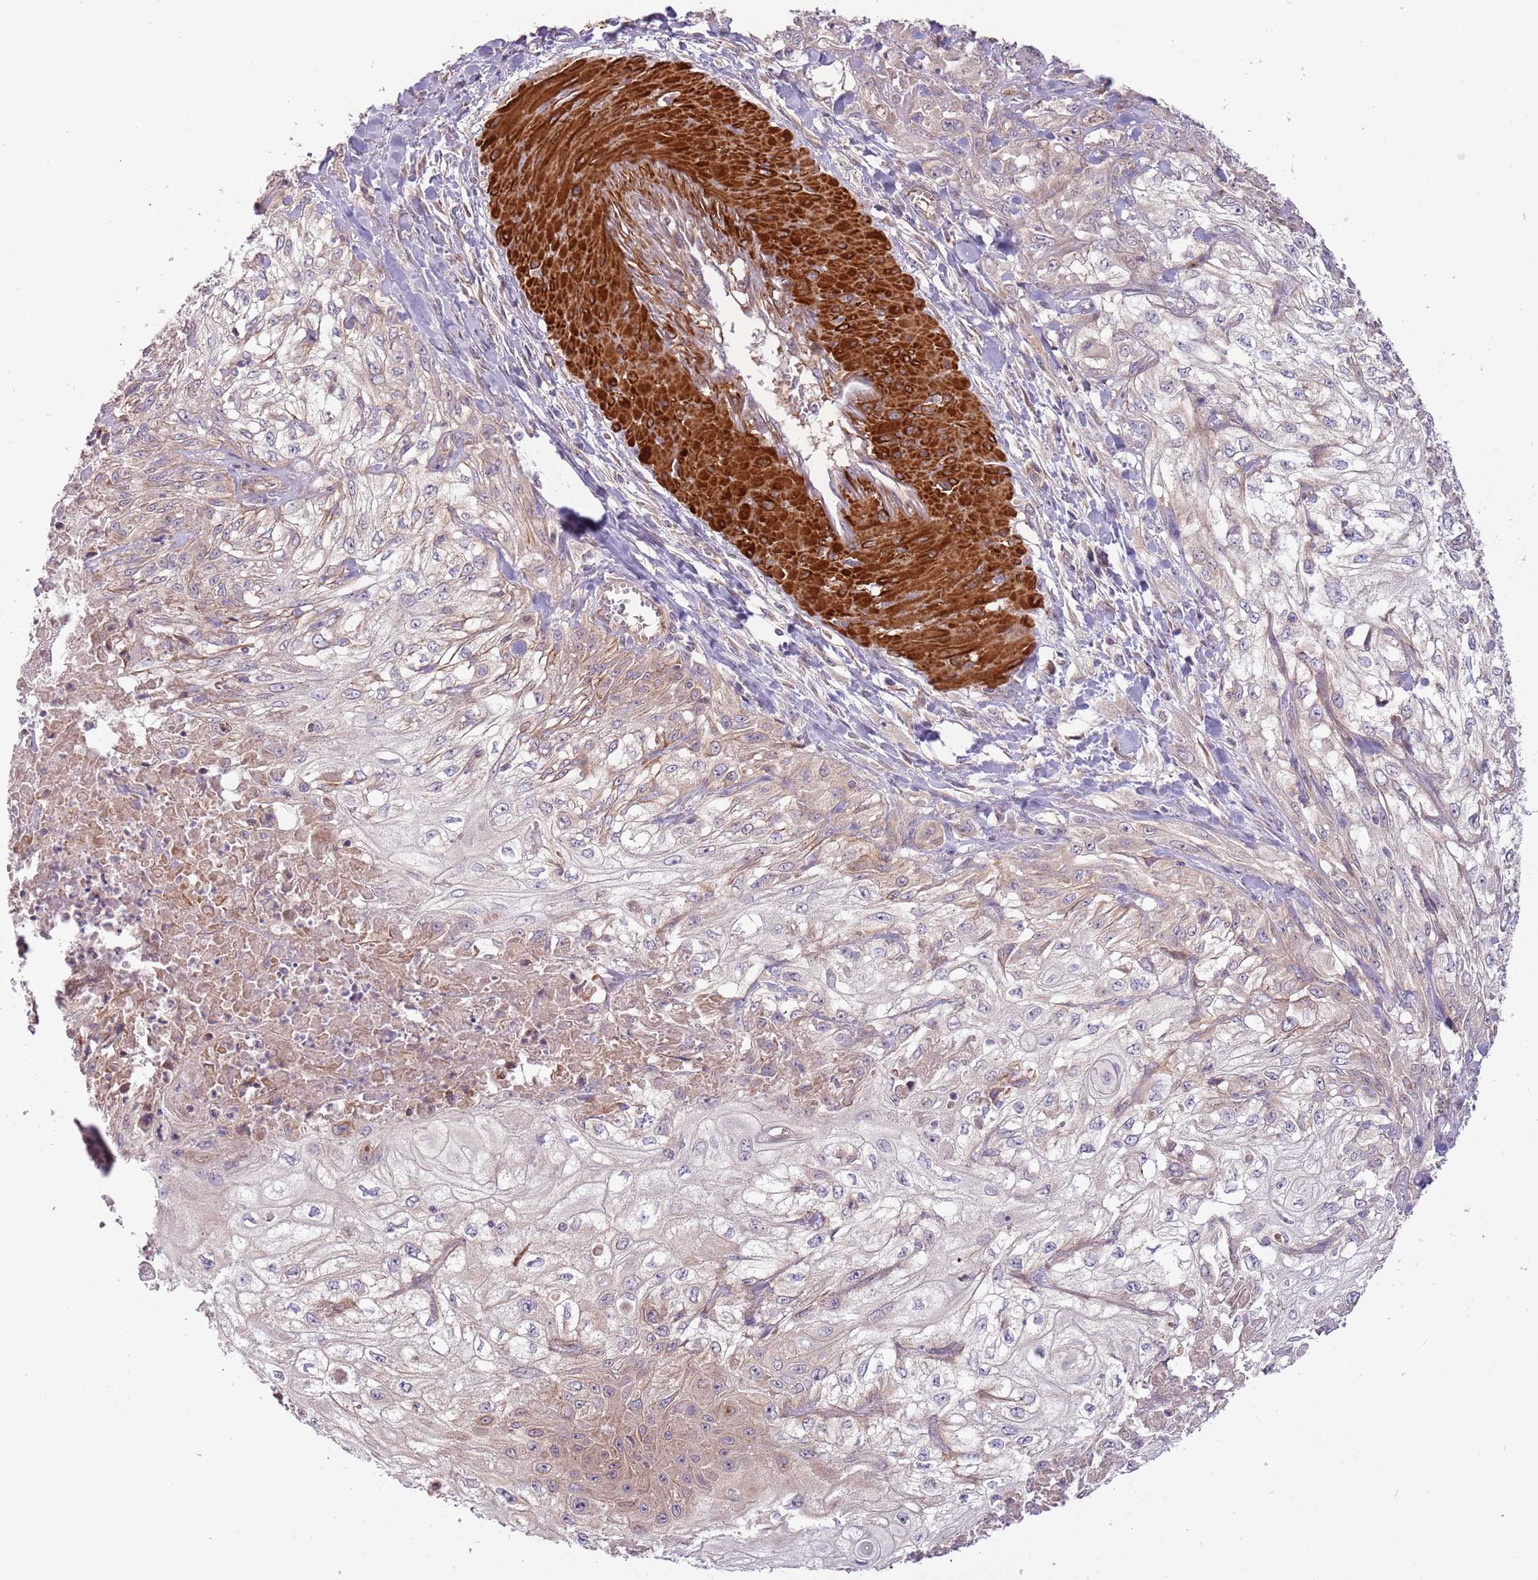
{"staining": {"intensity": "weak", "quantity": "<25%", "location": "cytoplasmic/membranous"}, "tissue": "skin cancer", "cell_type": "Tumor cells", "image_type": "cancer", "snomed": [{"axis": "morphology", "description": "Squamous cell carcinoma, NOS"}, {"axis": "morphology", "description": "Squamous cell carcinoma, metastatic, NOS"}, {"axis": "topography", "description": "Skin"}, {"axis": "topography", "description": "Lymph node"}], "caption": "Immunohistochemistry of human skin metastatic squamous cell carcinoma reveals no staining in tumor cells.", "gene": "RNF128", "patient": {"sex": "male", "age": 75}}